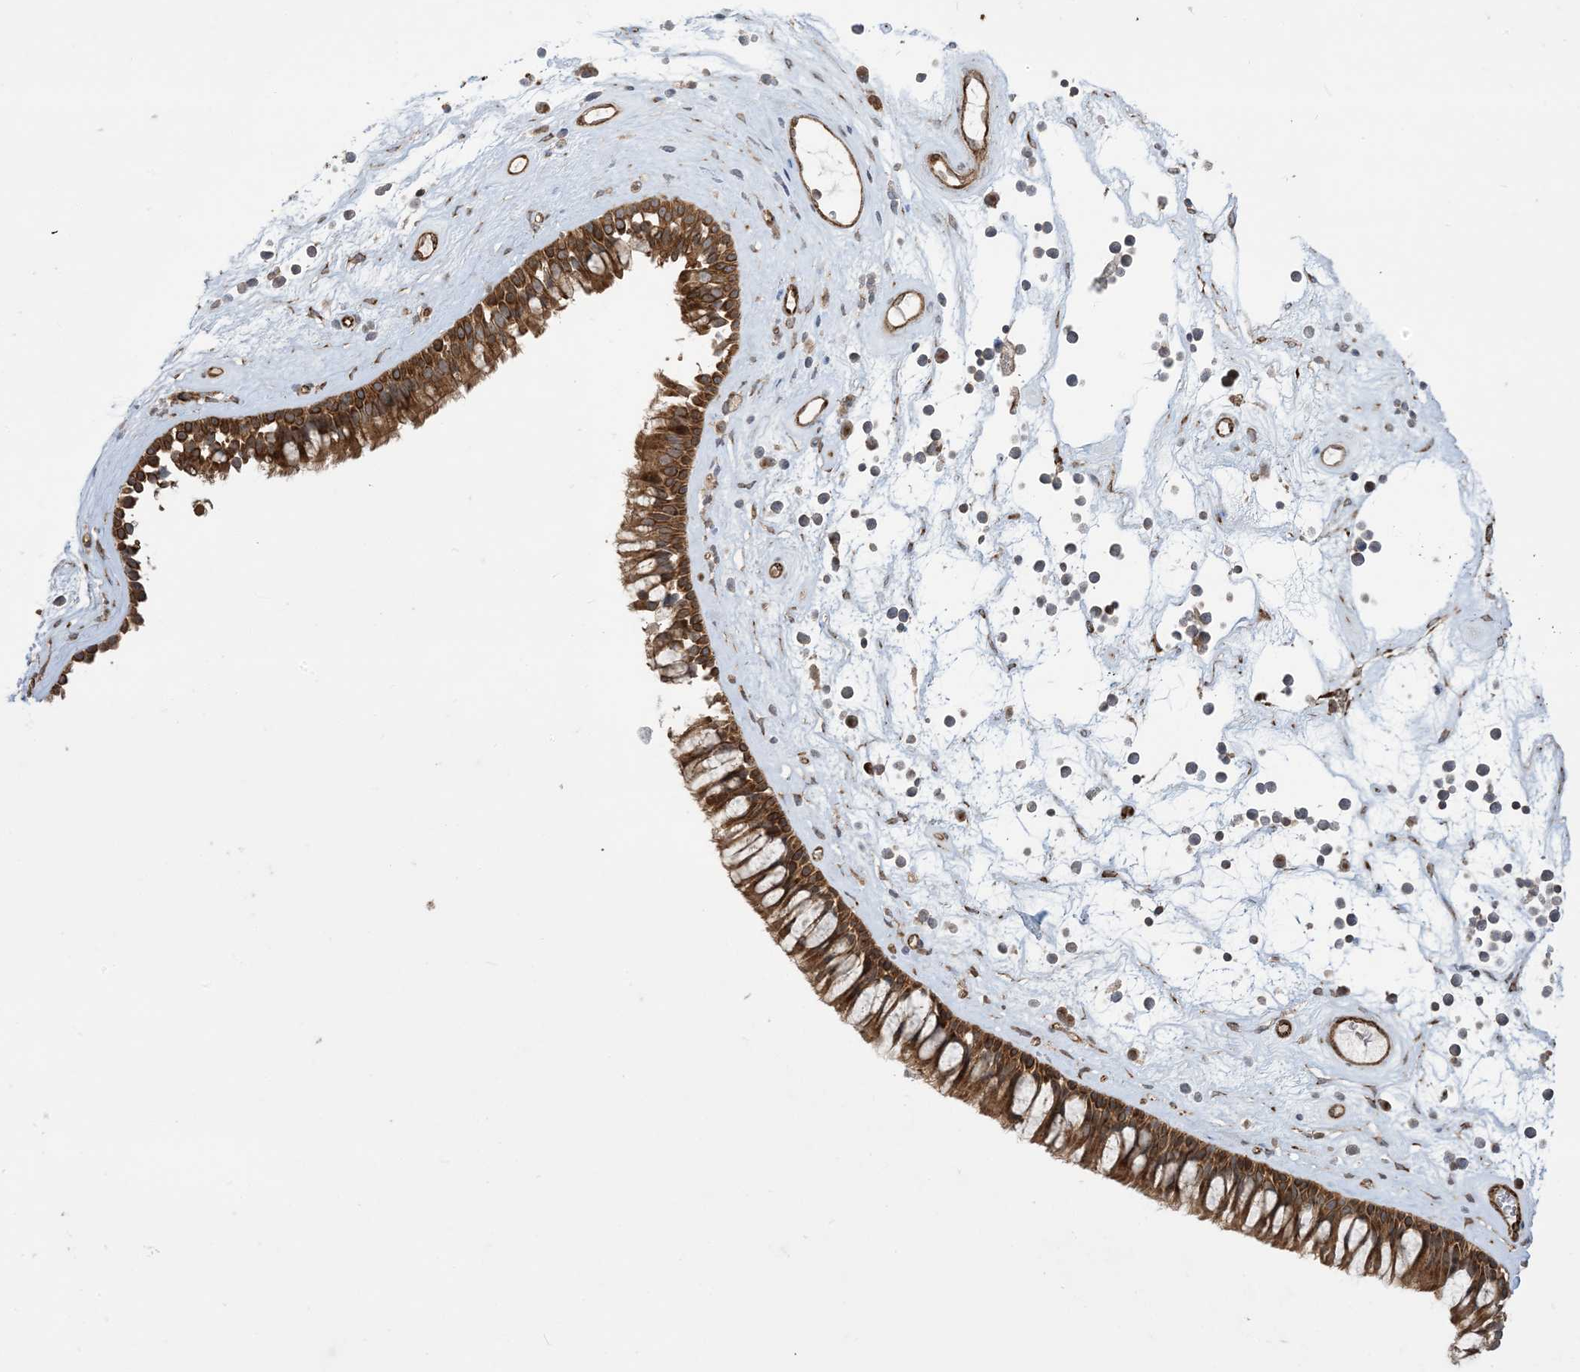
{"staining": {"intensity": "strong", "quantity": ">75%", "location": "cytoplasmic/membranous,nuclear"}, "tissue": "nasopharynx", "cell_type": "Respiratory epithelial cells", "image_type": "normal", "snomed": [{"axis": "morphology", "description": "Normal tissue, NOS"}, {"axis": "topography", "description": "Nasopharynx"}], "caption": "High-magnification brightfield microscopy of normal nasopharynx stained with DAB (brown) and counterstained with hematoxylin (blue). respiratory epithelial cells exhibit strong cytoplasmic/membranous,nuclear staining is seen in approximately>75% of cells. The staining is performed using DAB (3,3'-diaminobenzidine) brown chromogen to label protein expression. The nuclei are counter-stained blue using hematoxylin.", "gene": "SOGA3", "patient": {"sex": "male", "age": 64}}